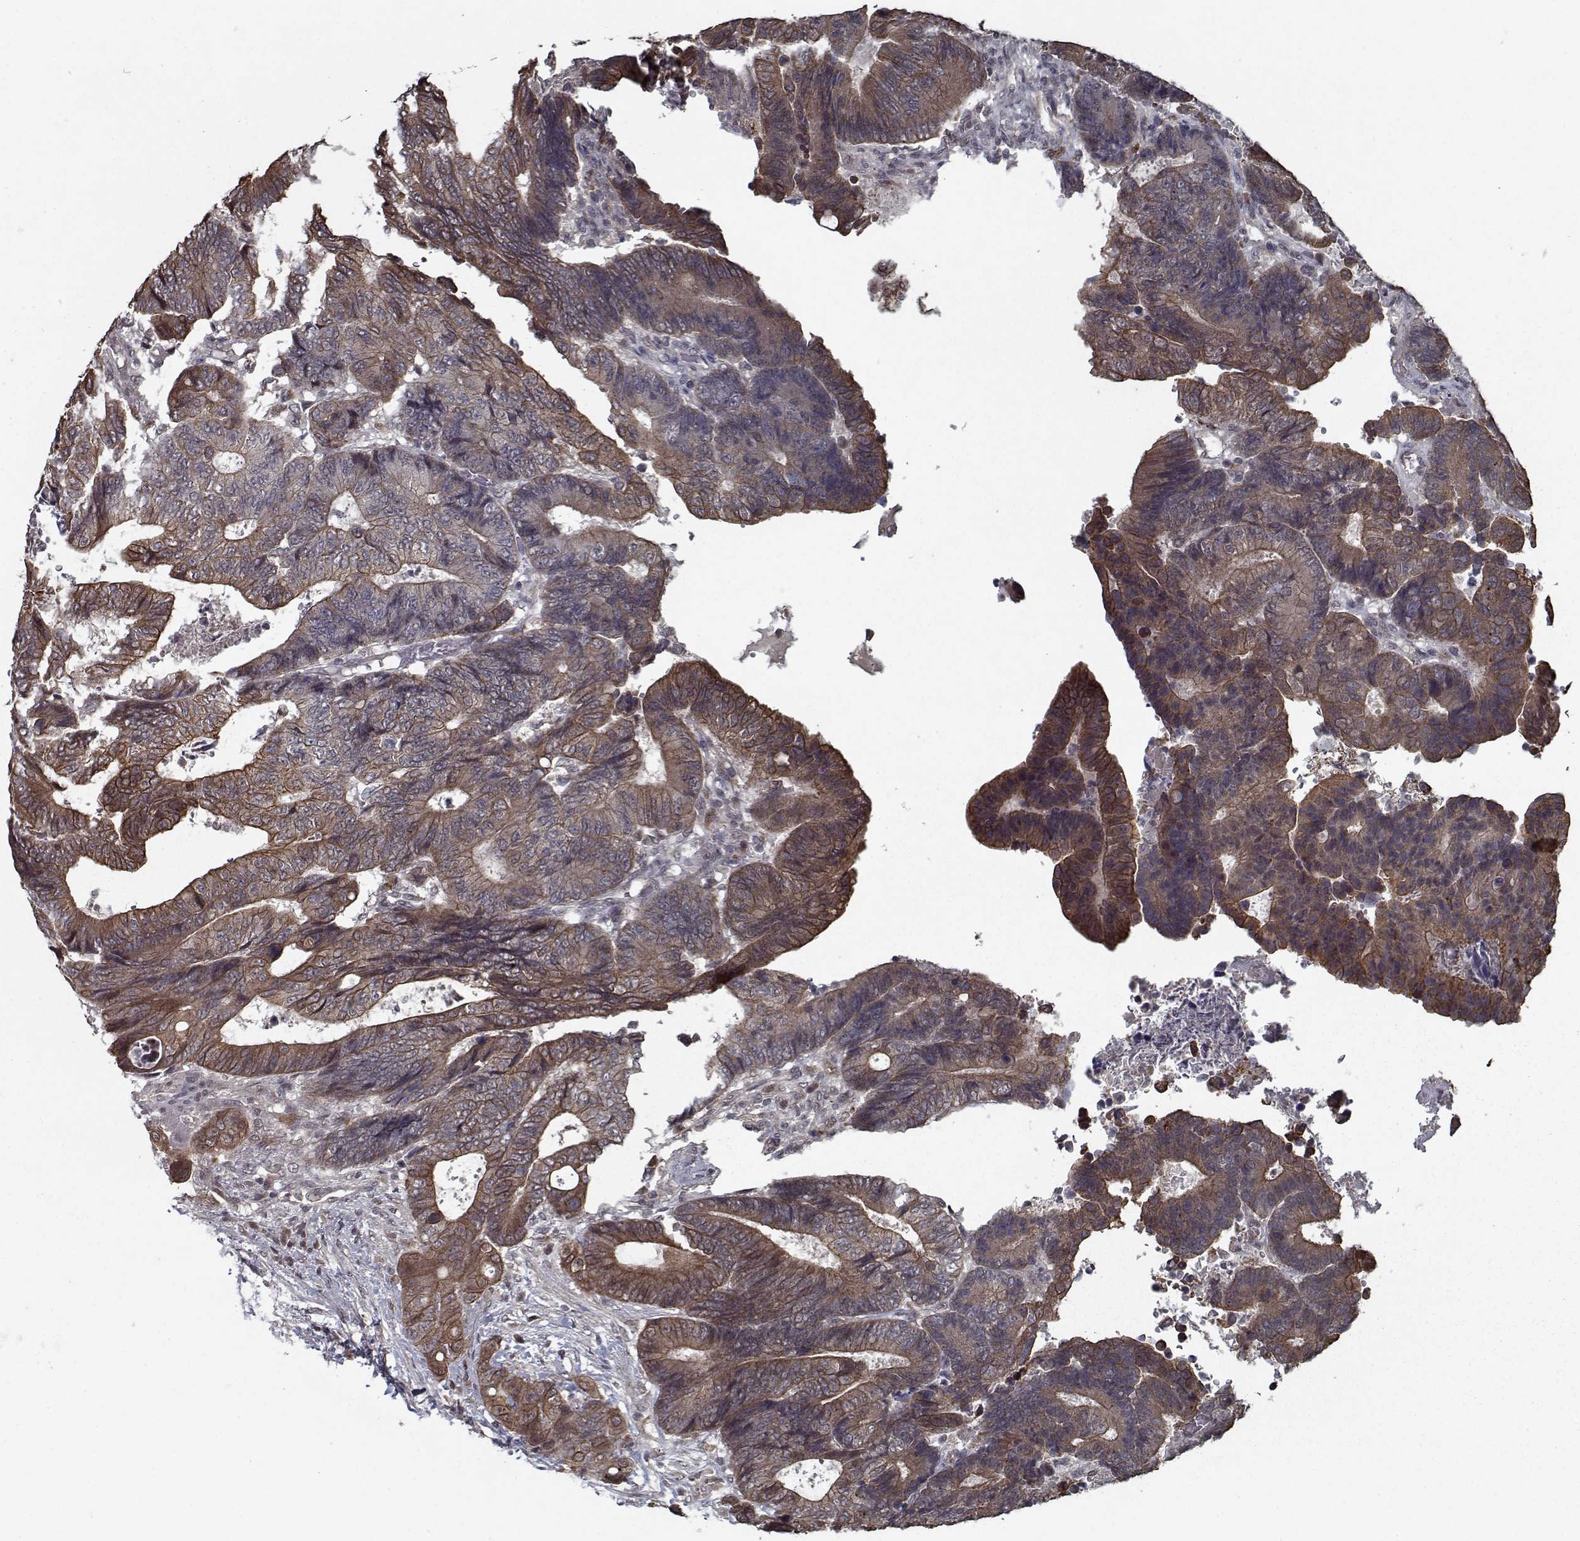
{"staining": {"intensity": "moderate", "quantity": ">75%", "location": "cytoplasmic/membranous"}, "tissue": "colorectal cancer", "cell_type": "Tumor cells", "image_type": "cancer", "snomed": [{"axis": "morphology", "description": "Adenocarcinoma, NOS"}, {"axis": "topography", "description": "Colon"}], "caption": "Moderate cytoplasmic/membranous expression for a protein is present in about >75% of tumor cells of adenocarcinoma (colorectal) using immunohistochemistry.", "gene": "NLK", "patient": {"sex": "female", "age": 48}}